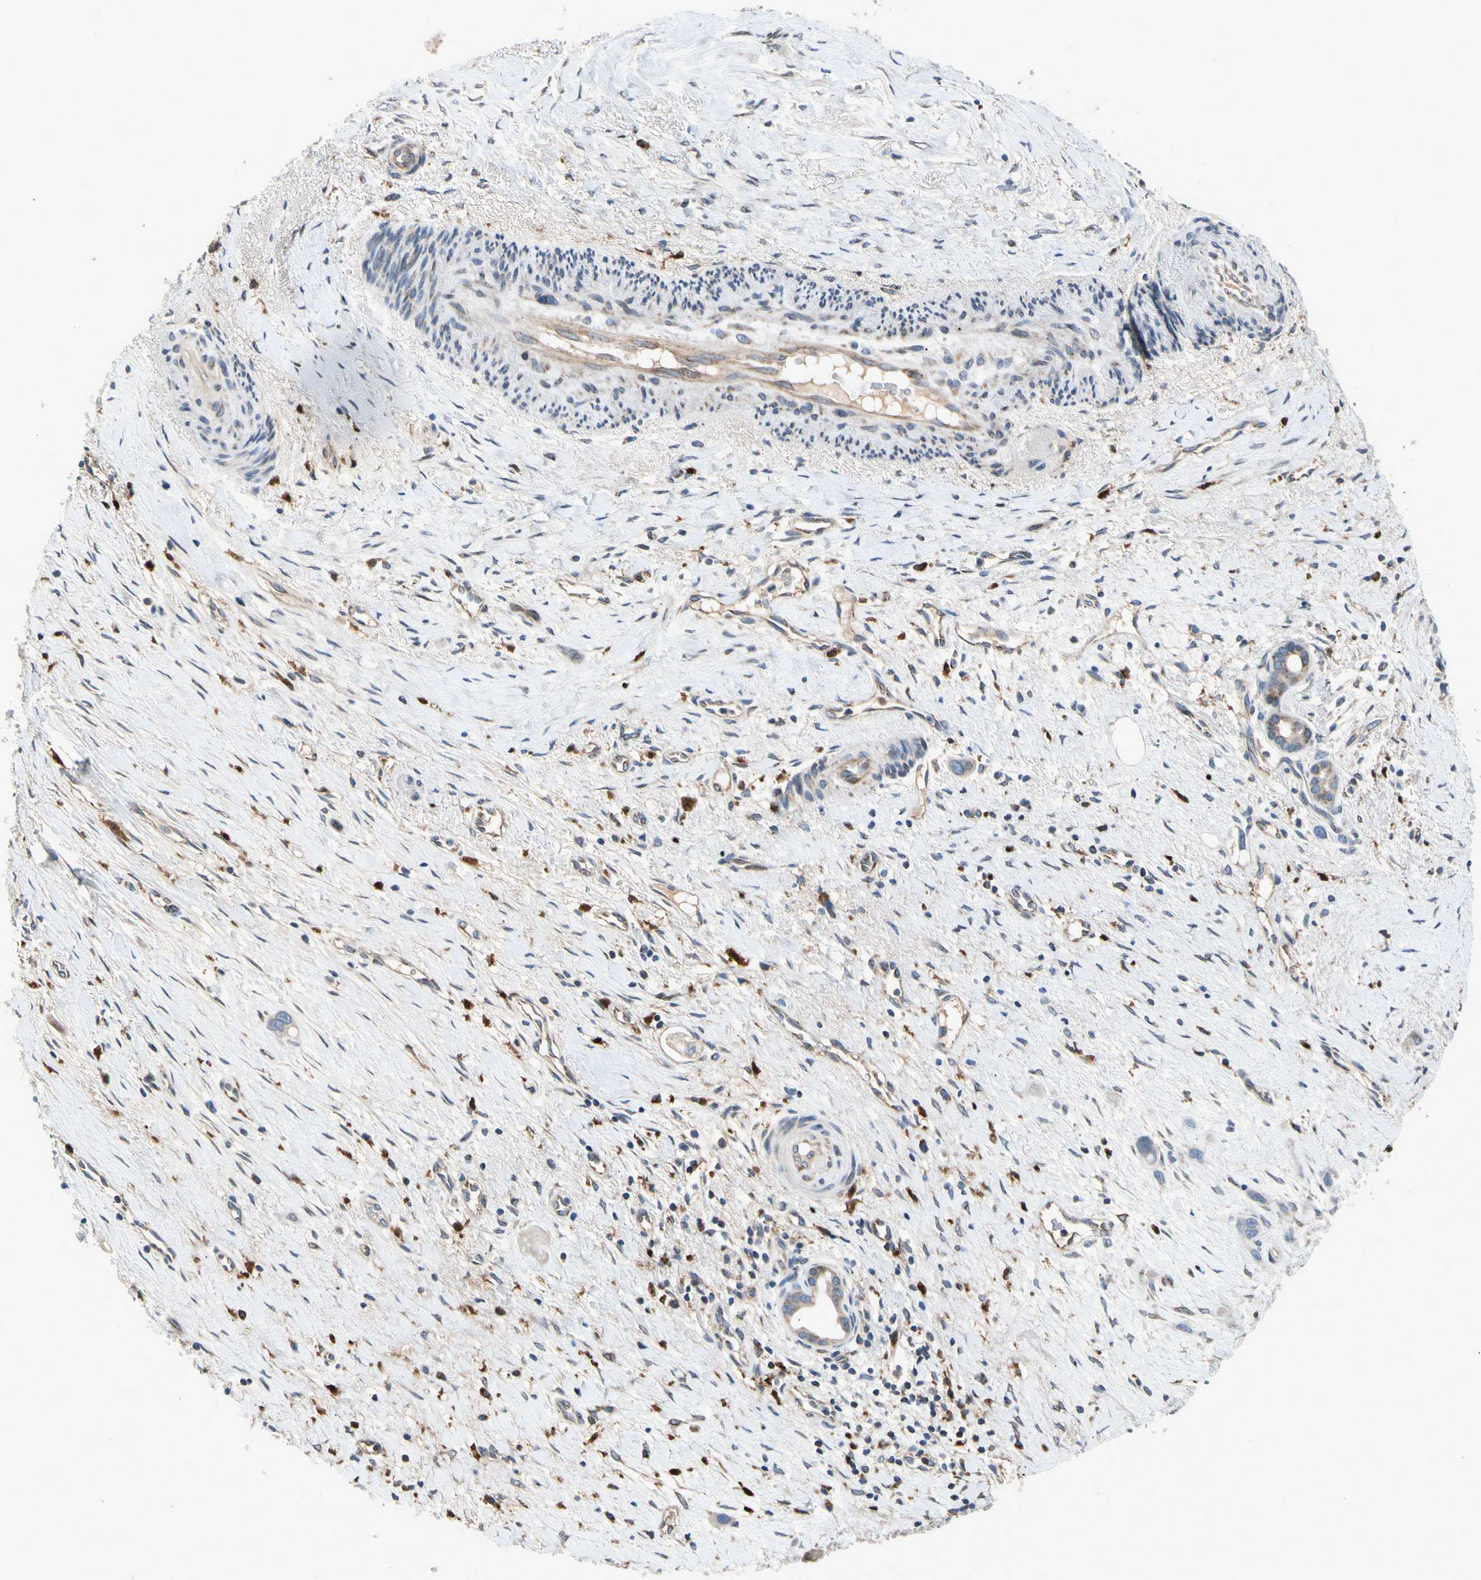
{"staining": {"intensity": "weak", "quantity": "25%-75%", "location": "cytoplasmic/membranous"}, "tissue": "liver cancer", "cell_type": "Tumor cells", "image_type": "cancer", "snomed": [{"axis": "morphology", "description": "Cholangiocarcinoma"}, {"axis": "topography", "description": "Liver"}], "caption": "A photomicrograph of human liver cancer stained for a protein displays weak cytoplasmic/membranous brown staining in tumor cells. (brown staining indicates protein expression, while blue staining denotes nuclei).", "gene": "NPHP3", "patient": {"sex": "female", "age": 65}}